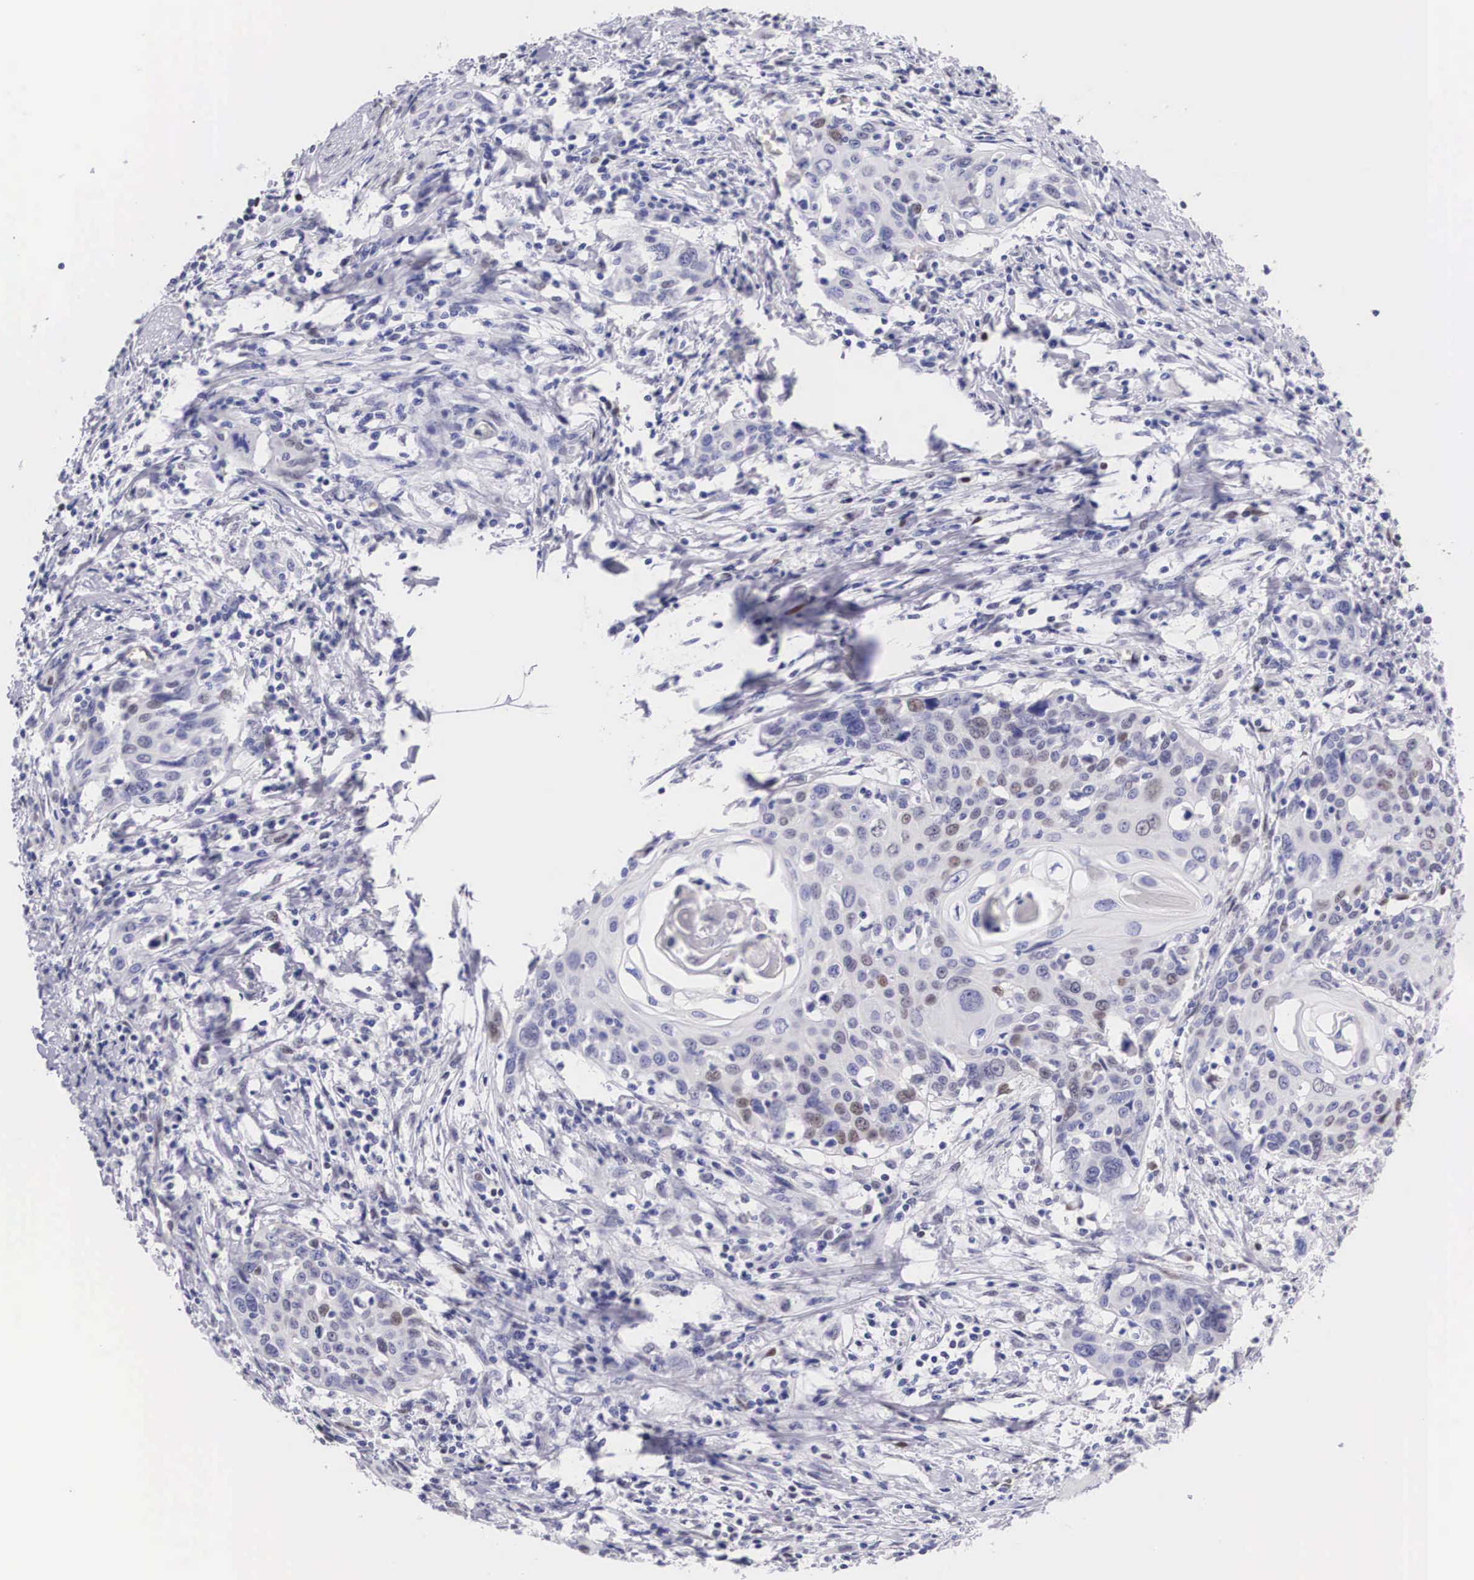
{"staining": {"intensity": "weak", "quantity": "<25%", "location": "nuclear"}, "tissue": "cervical cancer", "cell_type": "Tumor cells", "image_type": "cancer", "snomed": [{"axis": "morphology", "description": "Squamous cell carcinoma, NOS"}, {"axis": "topography", "description": "Cervix"}], "caption": "A high-resolution photomicrograph shows IHC staining of squamous cell carcinoma (cervical), which displays no significant positivity in tumor cells.", "gene": "HMGN5", "patient": {"sex": "female", "age": 54}}